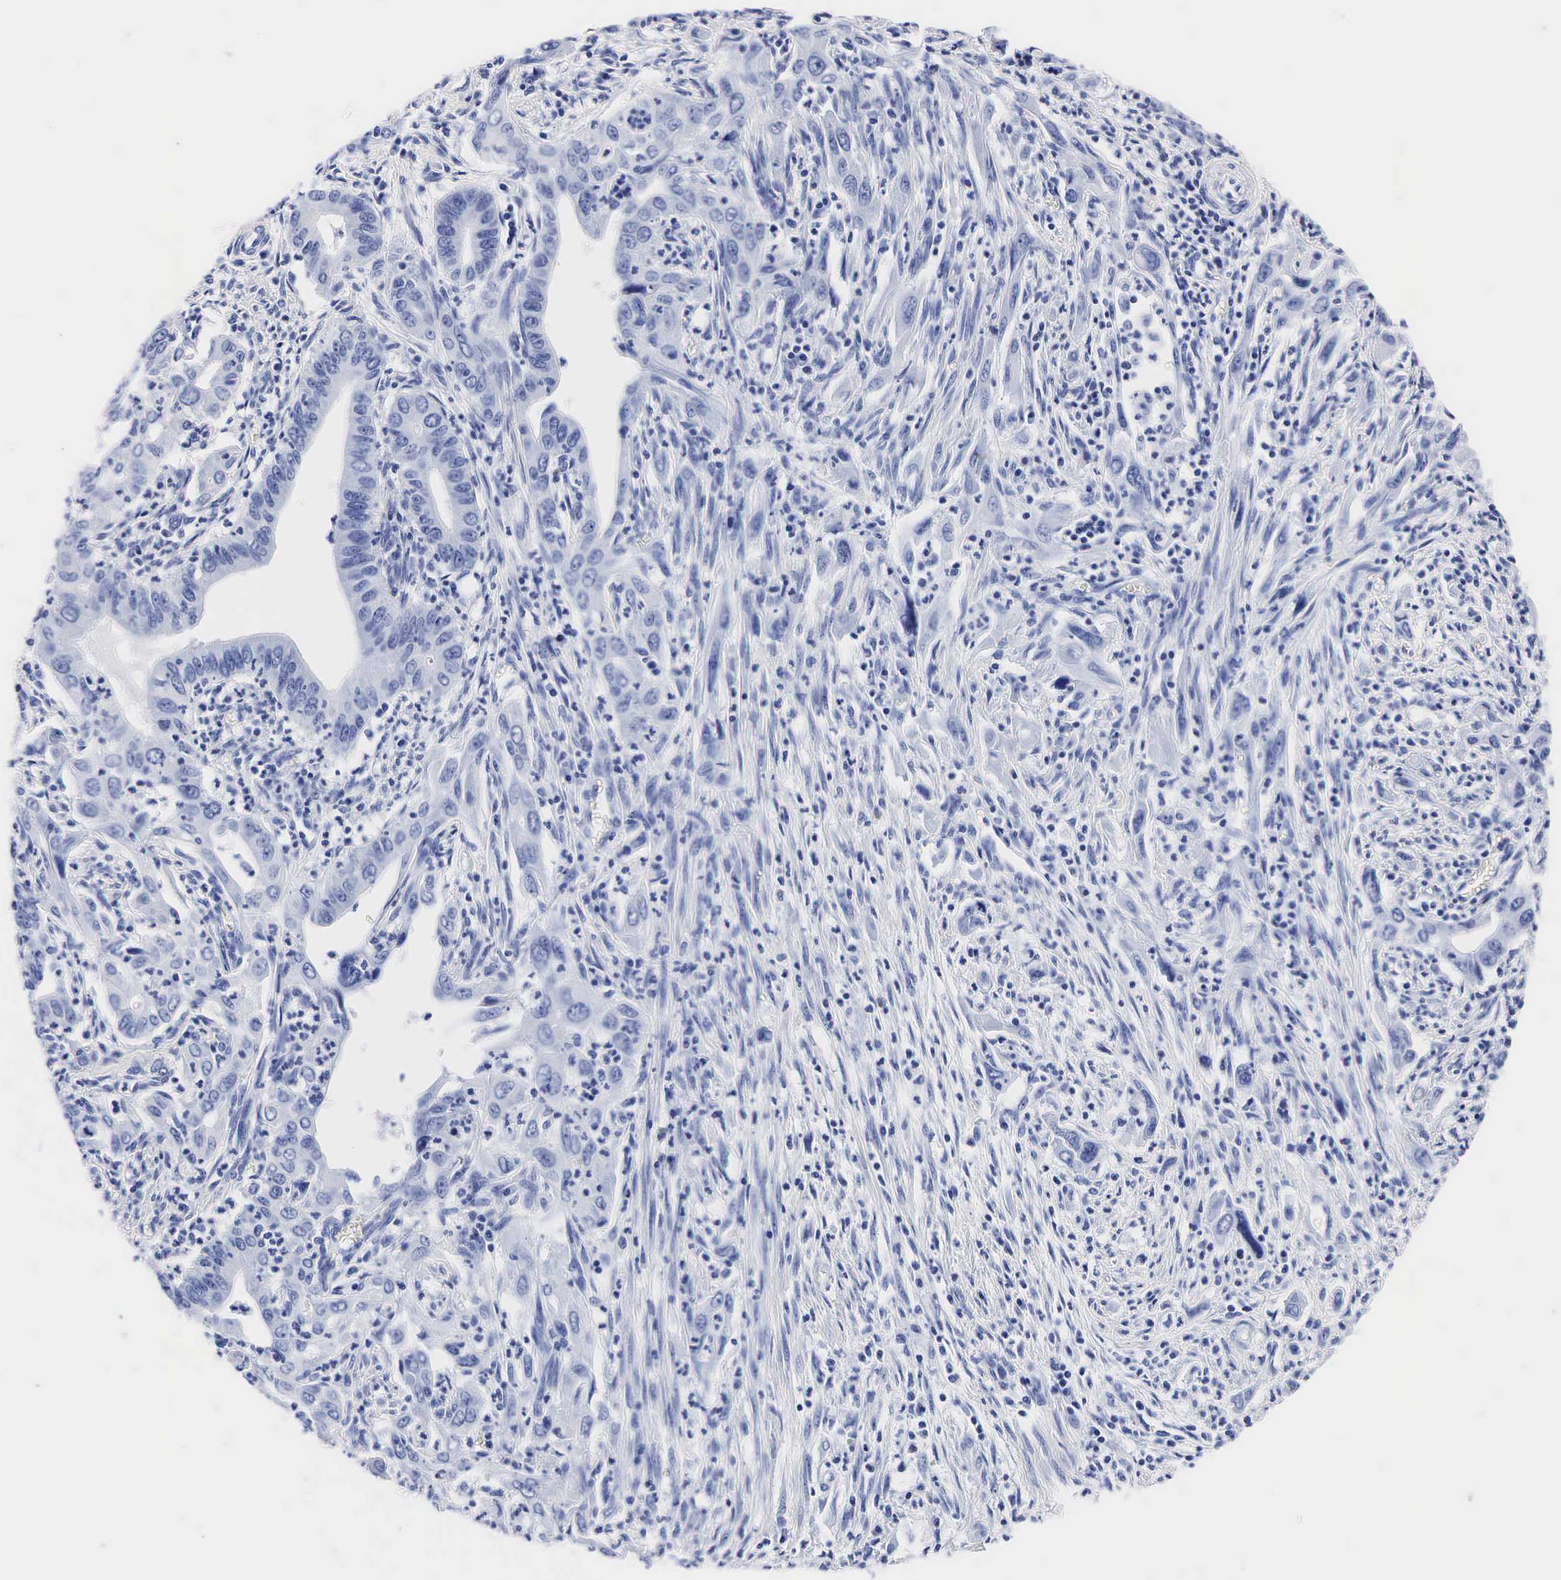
{"staining": {"intensity": "negative", "quantity": "none", "location": "none"}, "tissue": "cervical cancer", "cell_type": "Tumor cells", "image_type": "cancer", "snomed": [{"axis": "morphology", "description": "Normal tissue, NOS"}, {"axis": "morphology", "description": "Adenocarcinoma, NOS"}, {"axis": "topography", "description": "Cervix"}], "caption": "Immunohistochemistry (IHC) of human cervical cancer (adenocarcinoma) reveals no expression in tumor cells.", "gene": "TG", "patient": {"sex": "female", "age": 34}}